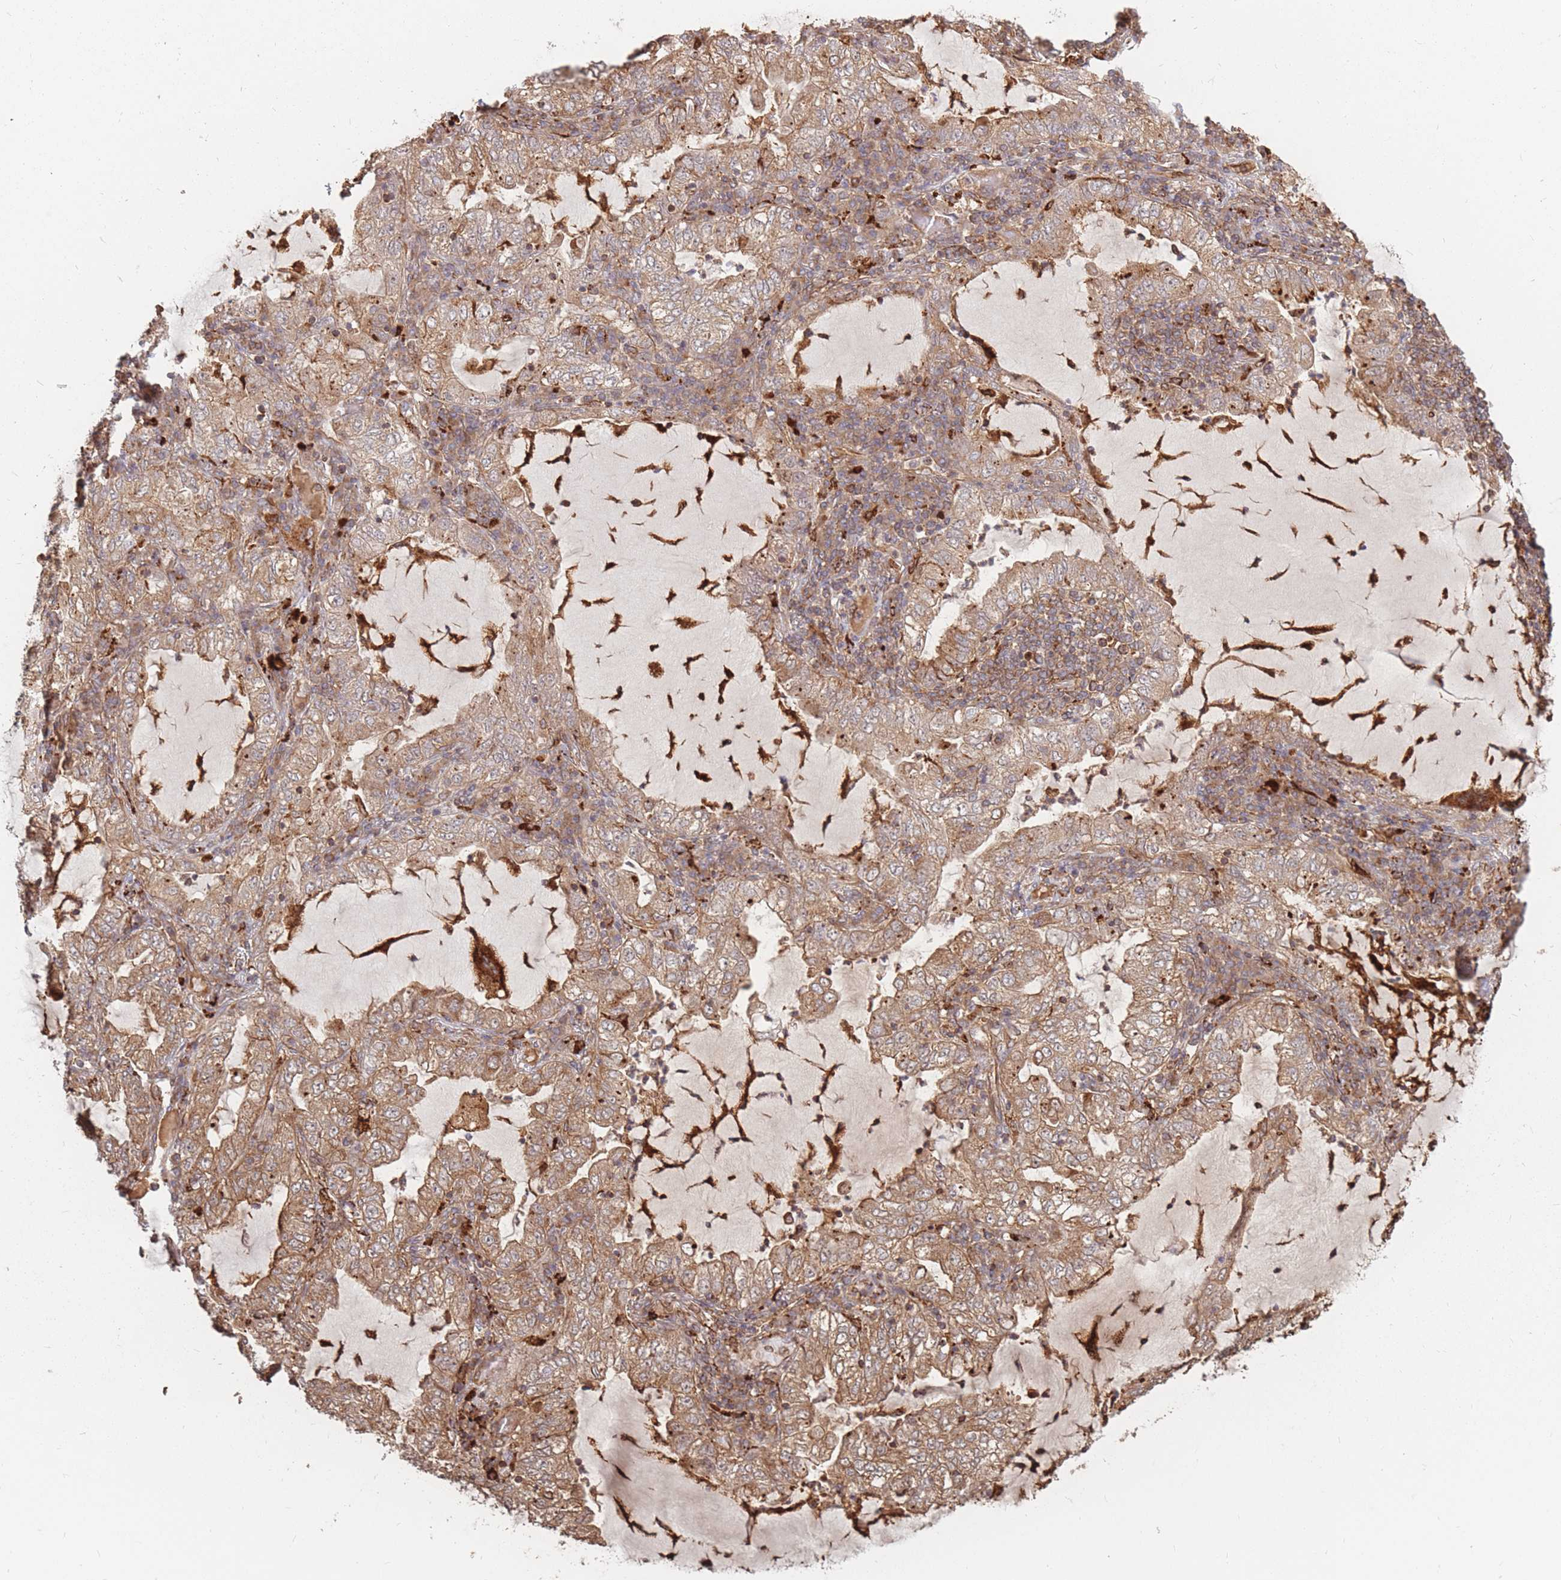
{"staining": {"intensity": "moderate", "quantity": ">75%", "location": "cytoplasmic/membranous"}, "tissue": "lung cancer", "cell_type": "Tumor cells", "image_type": "cancer", "snomed": [{"axis": "morphology", "description": "Adenocarcinoma, NOS"}, {"axis": "topography", "description": "Lung"}], "caption": "Brown immunohistochemical staining in human lung cancer (adenocarcinoma) displays moderate cytoplasmic/membranous positivity in approximately >75% of tumor cells. The protein of interest is shown in brown color, while the nuclei are stained blue.", "gene": "RASSF2", "patient": {"sex": "female", "age": 73}}